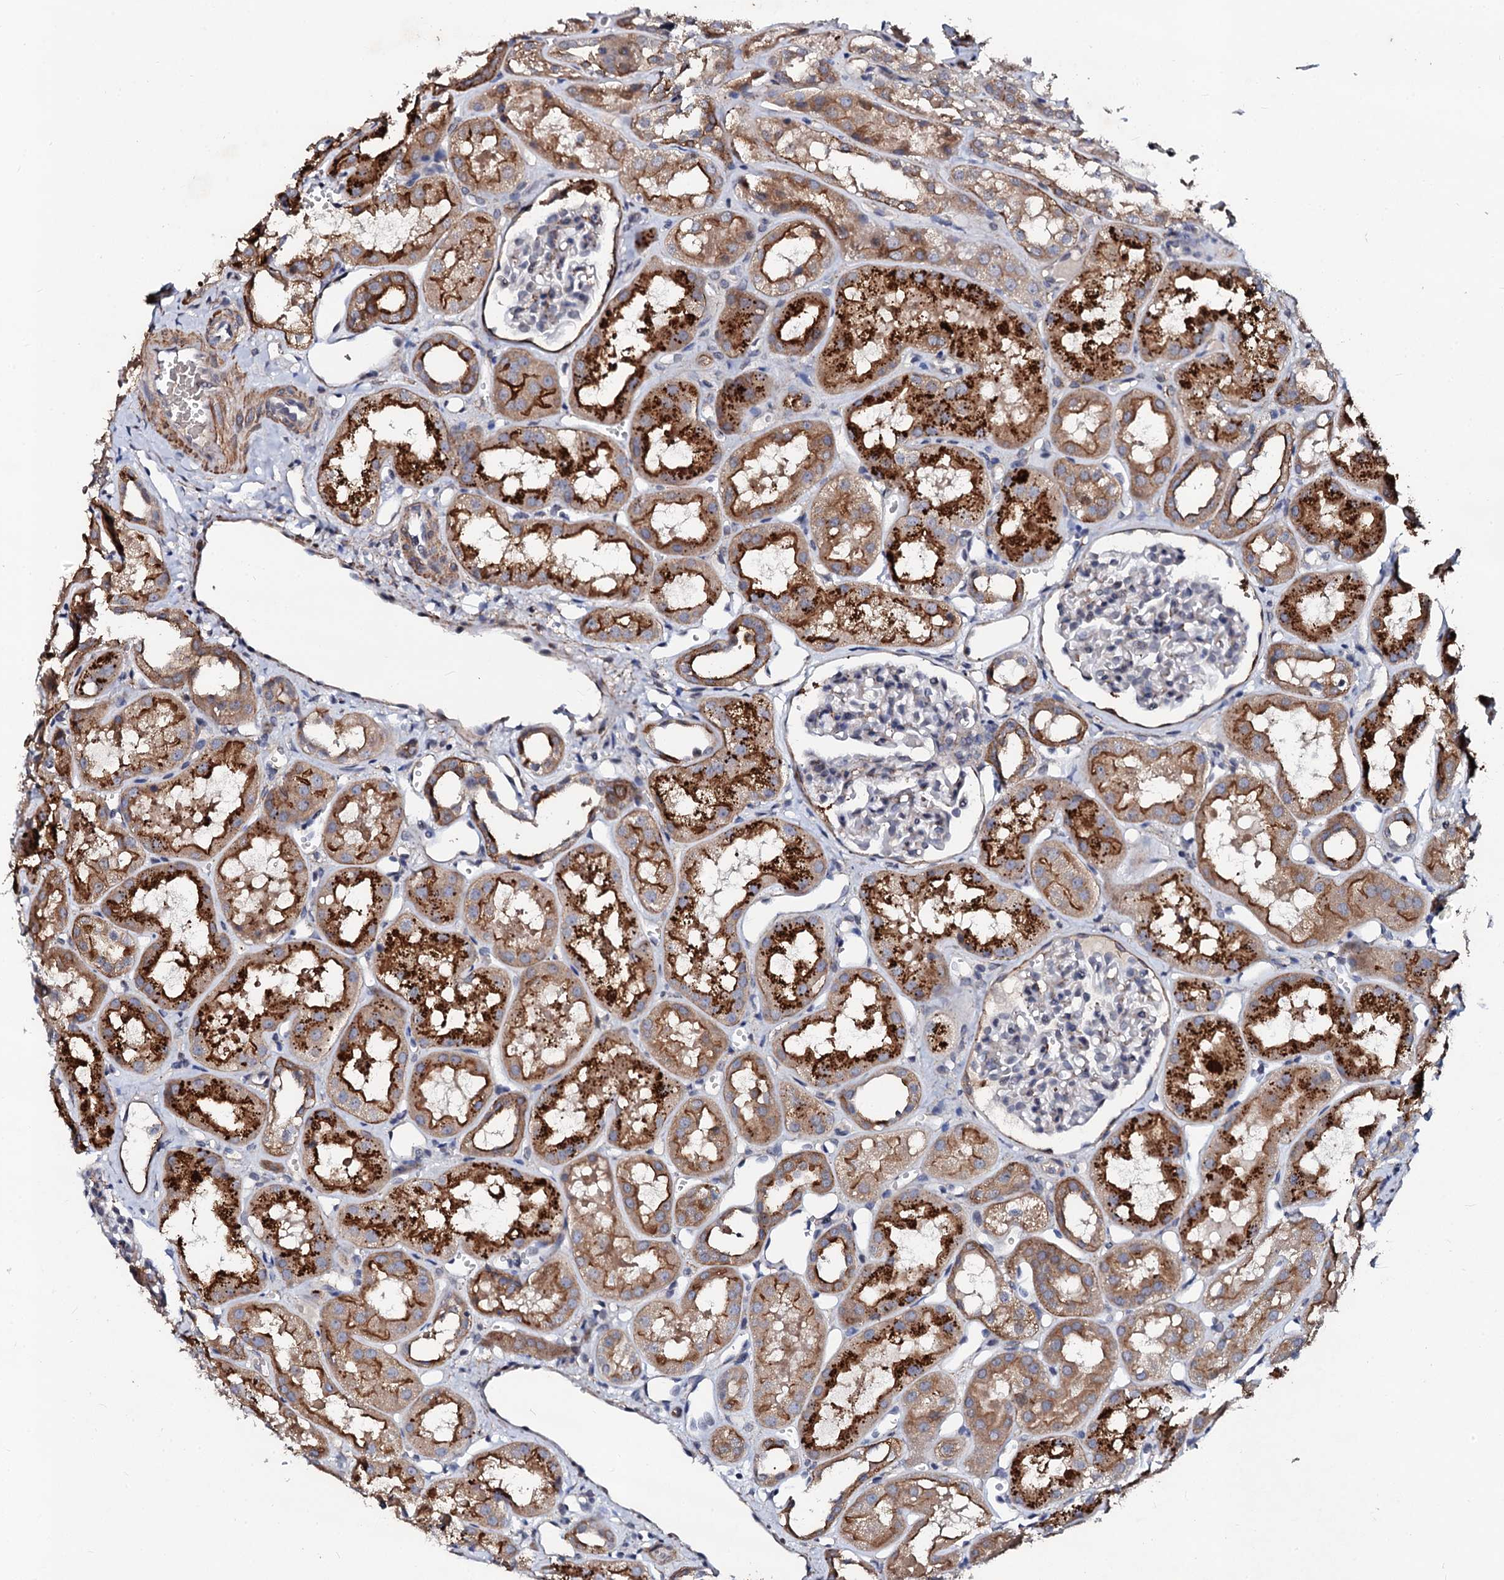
{"staining": {"intensity": "moderate", "quantity": "<25%", "location": "cytoplasmic/membranous"}, "tissue": "kidney", "cell_type": "Cells in glomeruli", "image_type": "normal", "snomed": [{"axis": "morphology", "description": "Normal tissue, NOS"}, {"axis": "topography", "description": "Kidney"}], "caption": "Immunohistochemical staining of normal kidney shows low levels of moderate cytoplasmic/membranous expression in about <25% of cells in glomeruli. The staining is performed using DAB brown chromogen to label protein expression. The nuclei are counter-stained blue using hematoxylin.", "gene": "GPR176", "patient": {"sex": "male", "age": 16}}